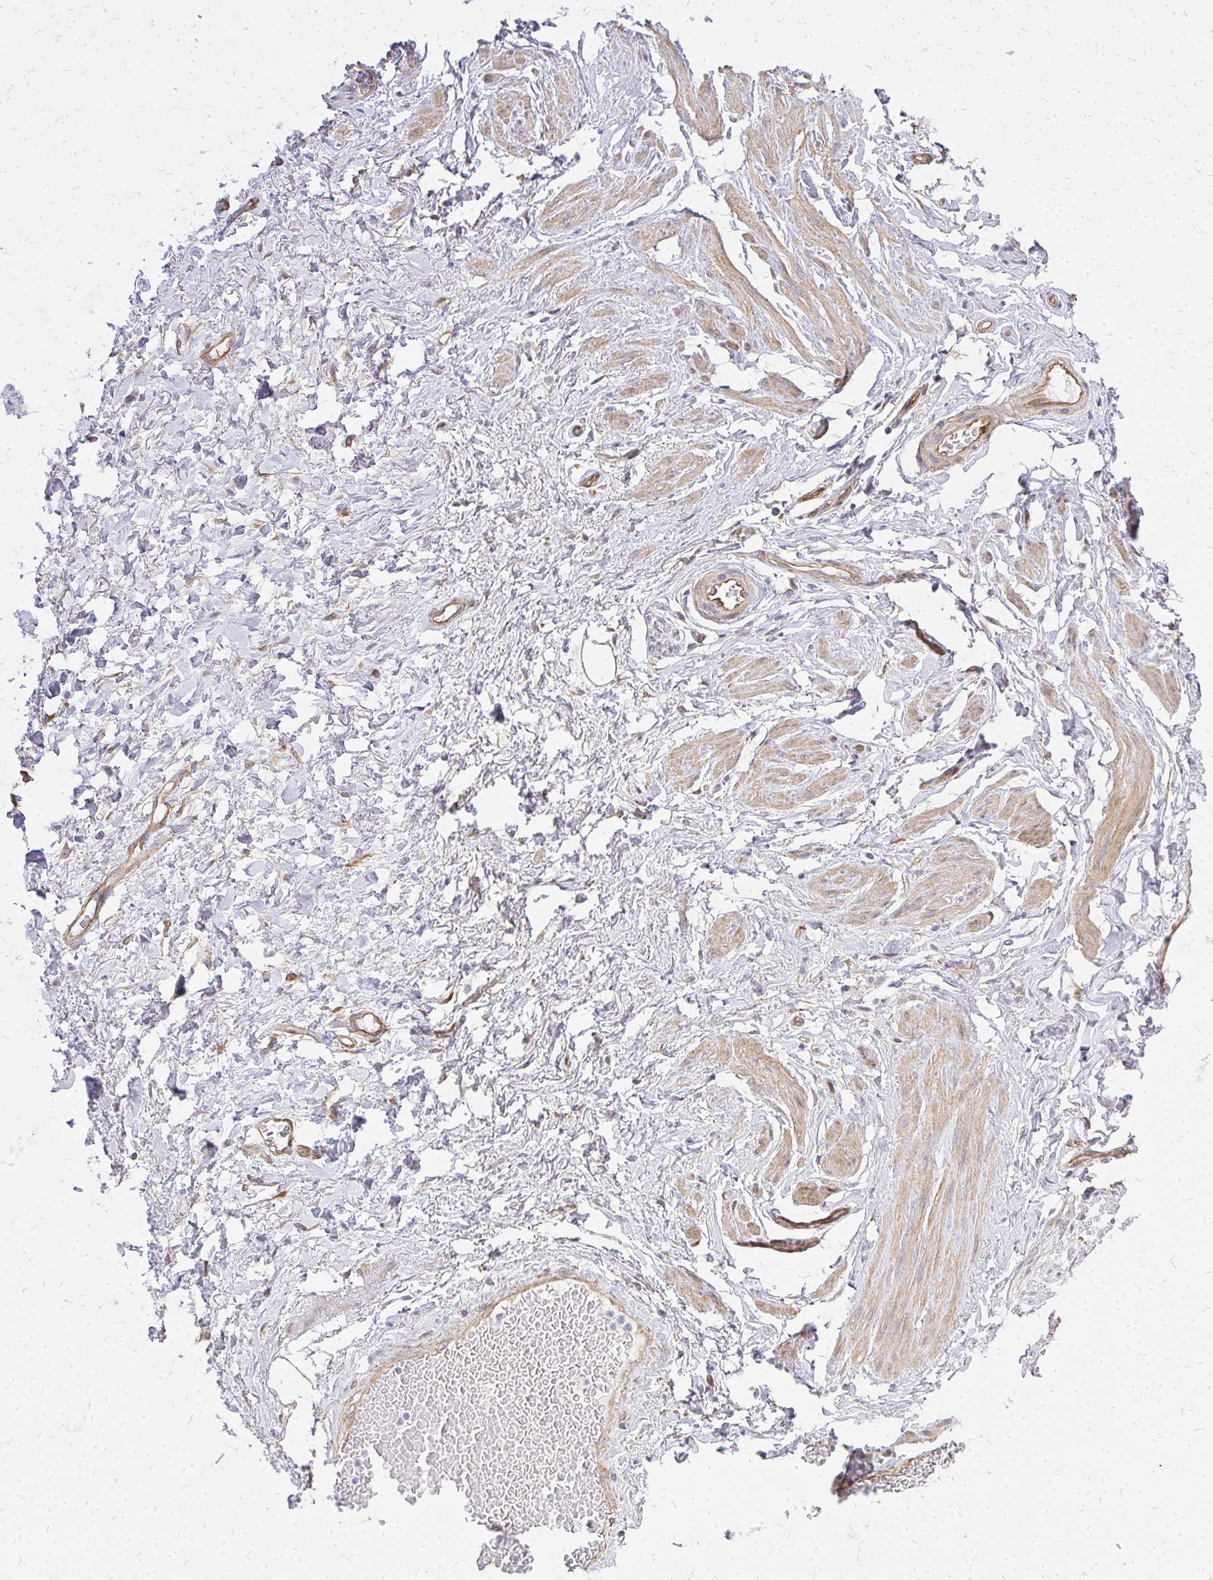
{"staining": {"intensity": "moderate", "quantity": "<25%", "location": "cytoplasmic/membranous"}, "tissue": "soft tissue", "cell_type": "Fibroblasts", "image_type": "normal", "snomed": [{"axis": "morphology", "description": "Normal tissue, NOS"}, {"axis": "topography", "description": "Vagina"}, {"axis": "topography", "description": "Peripheral nerve tissue"}], "caption": "Fibroblasts exhibit low levels of moderate cytoplasmic/membranous expression in approximately <25% of cells in normal soft tissue.", "gene": "ENSG00000258472", "patient": {"sex": "female", "age": 71}}